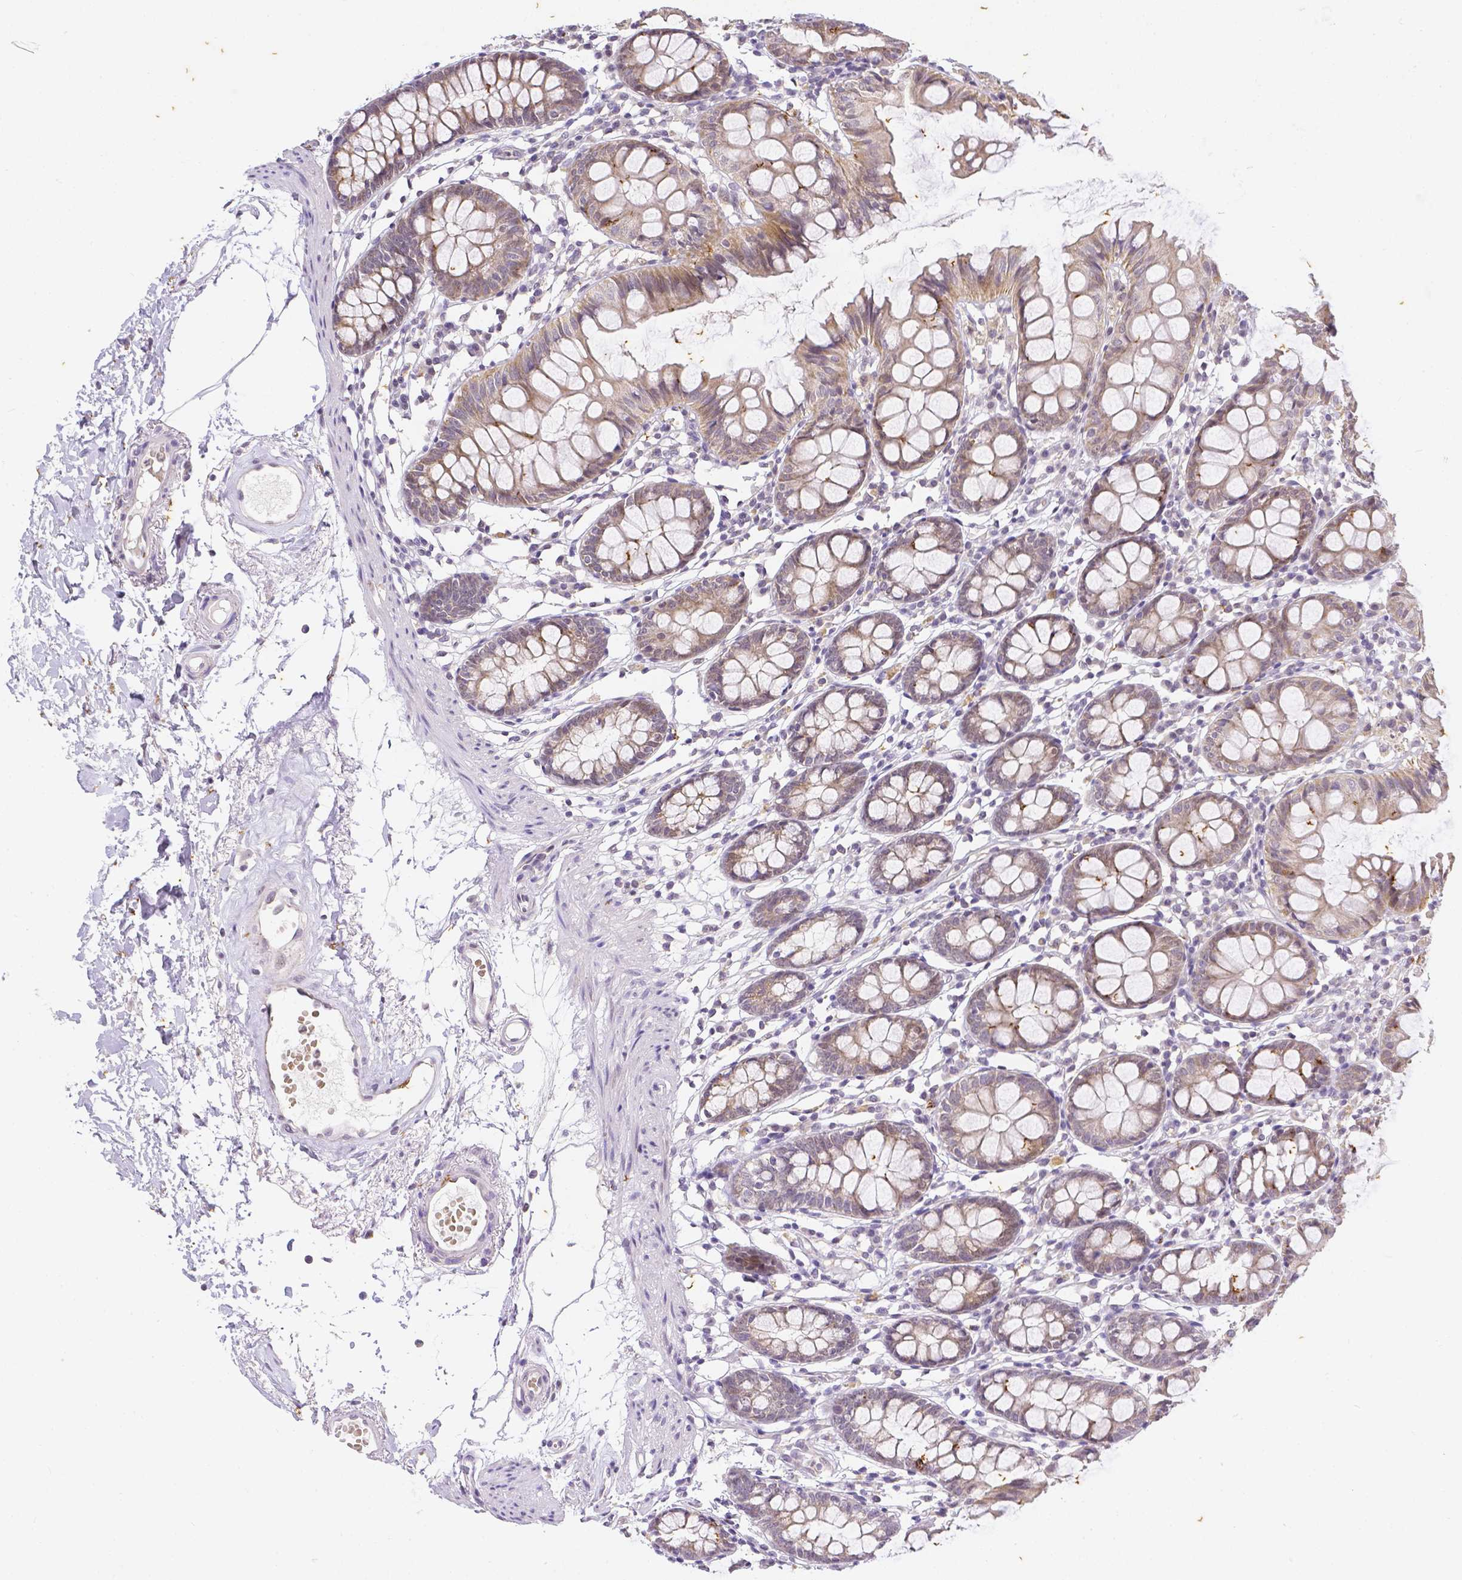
{"staining": {"intensity": "weak", "quantity": "<25%", "location": "cytoplasmic/membranous"}, "tissue": "colon", "cell_type": "Endothelial cells", "image_type": "normal", "snomed": [{"axis": "morphology", "description": "Normal tissue, NOS"}, {"axis": "topography", "description": "Colon"}], "caption": "The histopathology image exhibits no staining of endothelial cells in unremarkable colon.", "gene": "ZNF280B", "patient": {"sex": "female", "age": 84}}